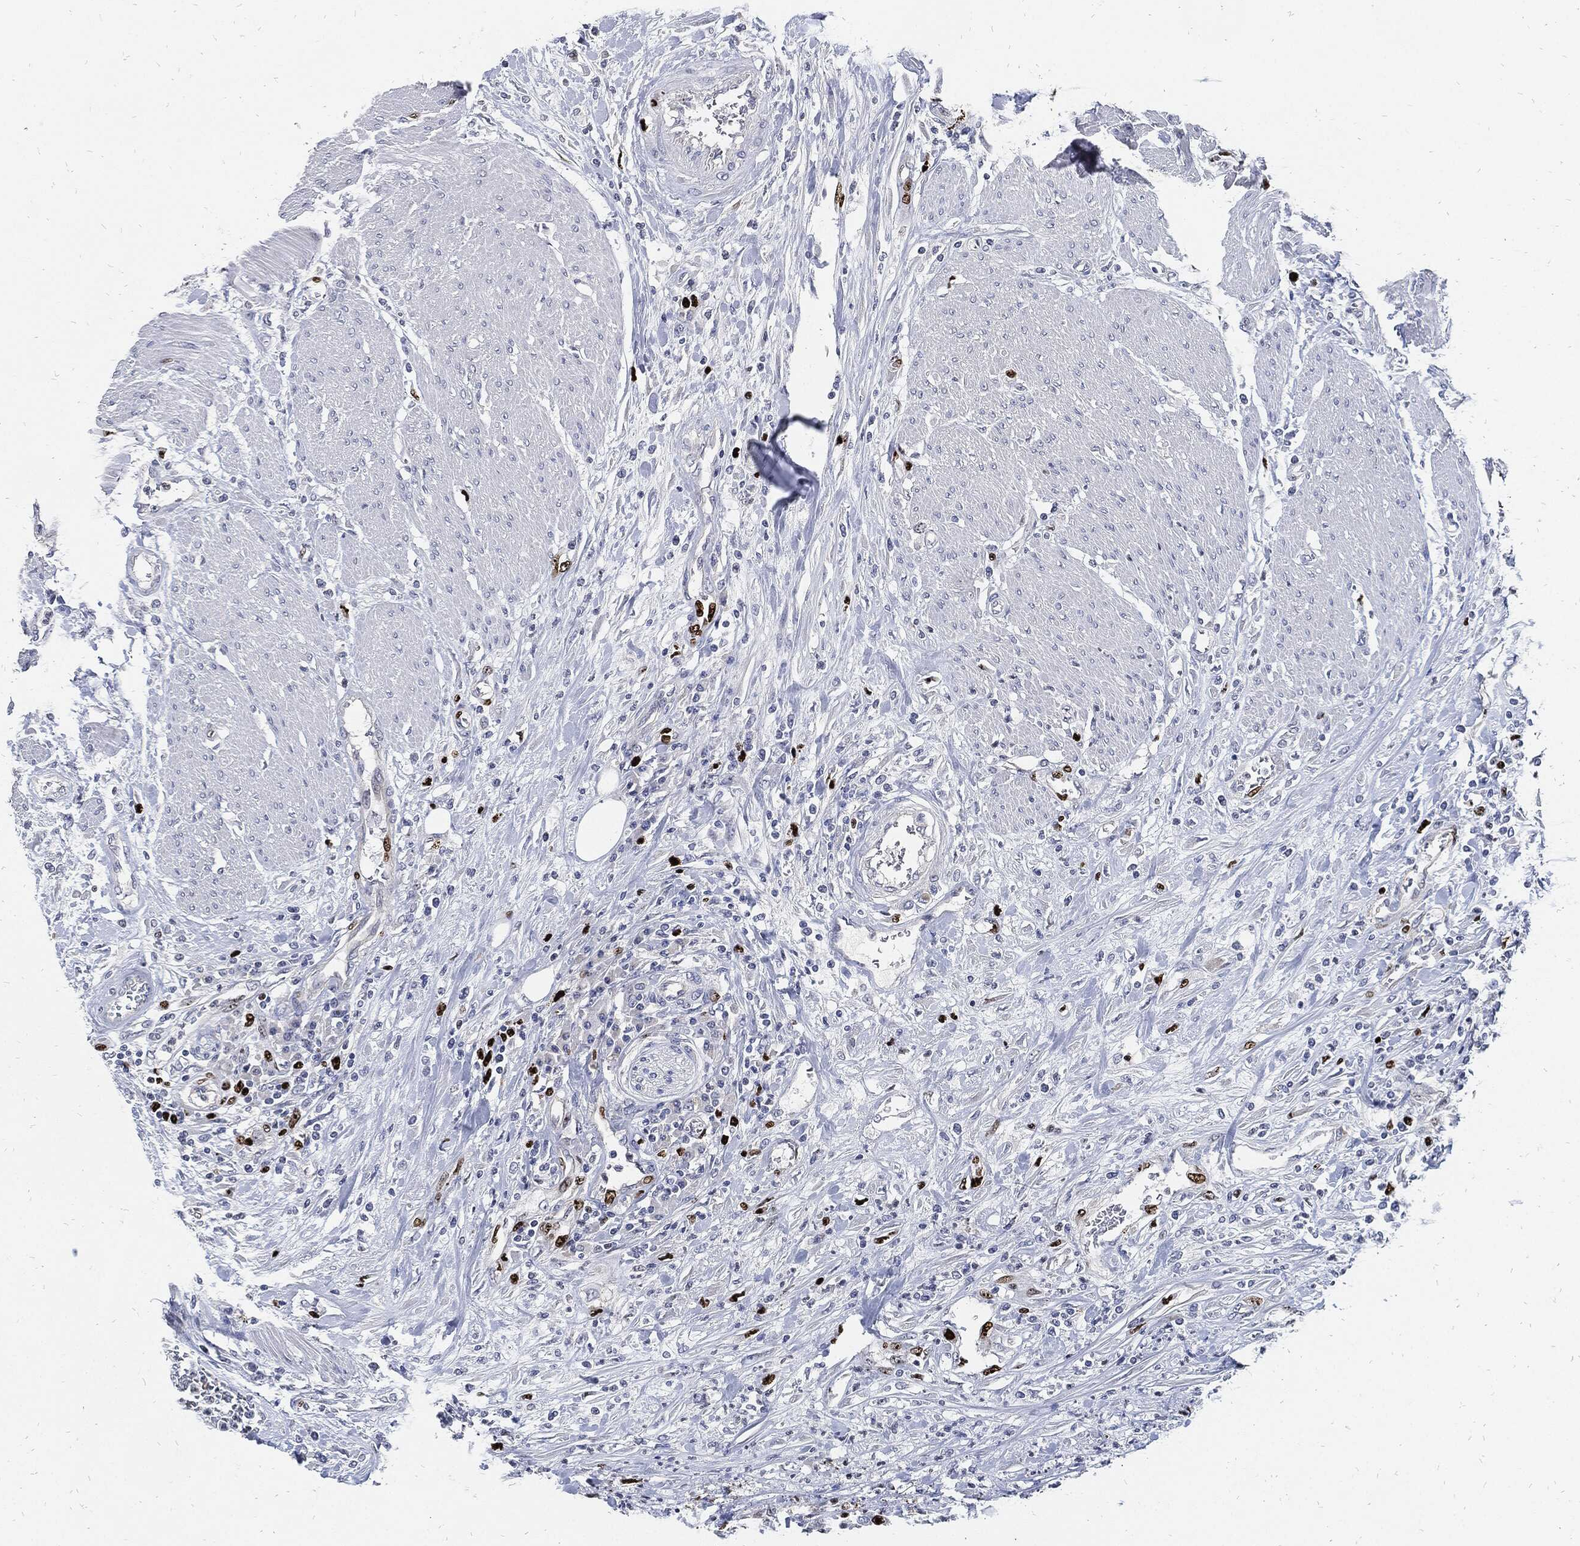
{"staining": {"intensity": "strong", "quantity": "<25%", "location": "nuclear"}, "tissue": "urothelial cancer", "cell_type": "Tumor cells", "image_type": "cancer", "snomed": [{"axis": "morphology", "description": "Urothelial carcinoma, High grade"}, {"axis": "topography", "description": "Urinary bladder"}], "caption": "High-power microscopy captured an IHC micrograph of urothelial cancer, revealing strong nuclear positivity in approximately <25% of tumor cells. (IHC, brightfield microscopy, high magnification).", "gene": "MKI67", "patient": {"sex": "male", "age": 46}}